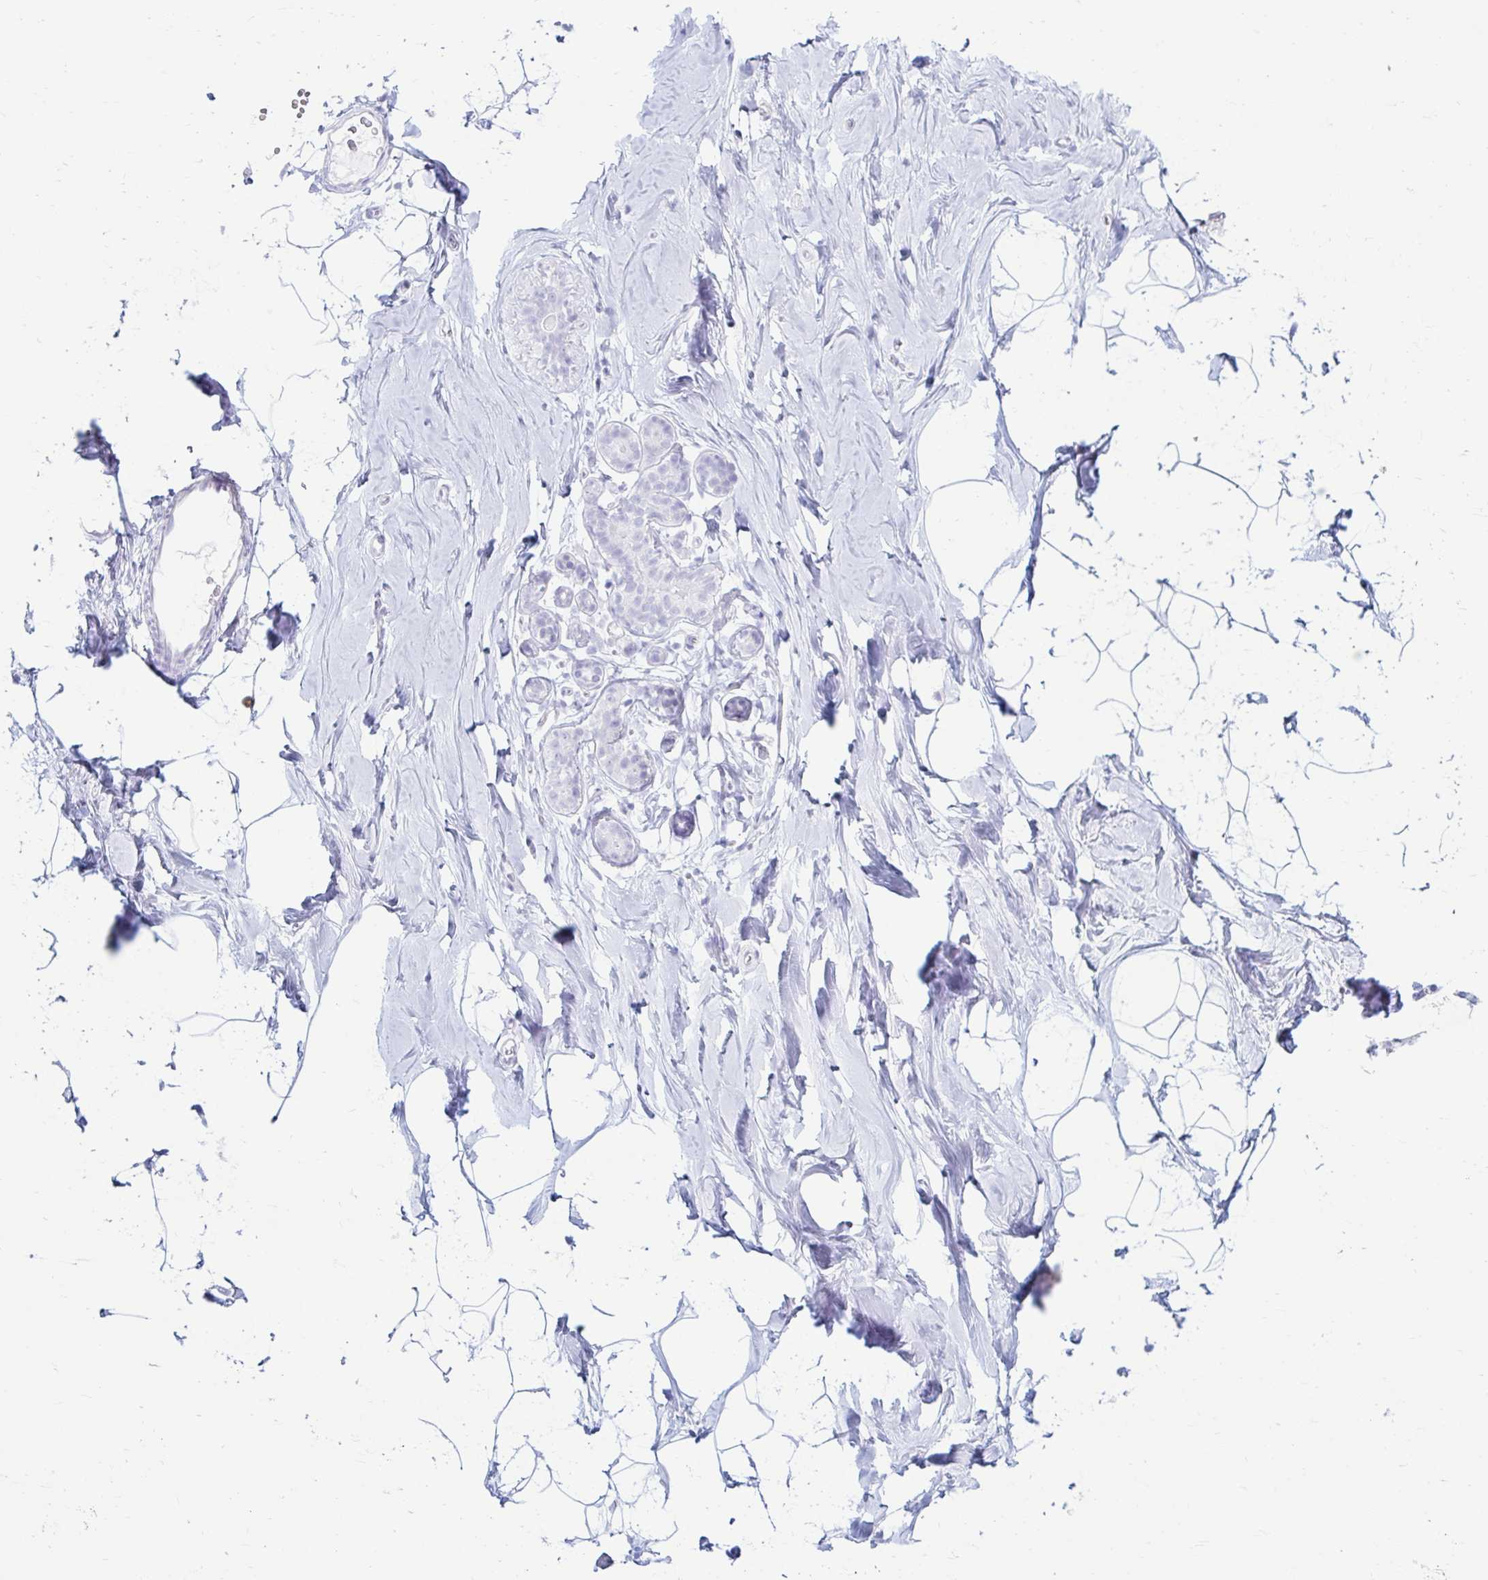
{"staining": {"intensity": "negative", "quantity": "none", "location": "none"}, "tissue": "breast", "cell_type": "Adipocytes", "image_type": "normal", "snomed": [{"axis": "morphology", "description": "Normal tissue, NOS"}, {"axis": "topography", "description": "Breast"}], "caption": "Immunohistochemistry (IHC) of benign human breast reveals no positivity in adipocytes.", "gene": "ERICH6", "patient": {"sex": "female", "age": 32}}